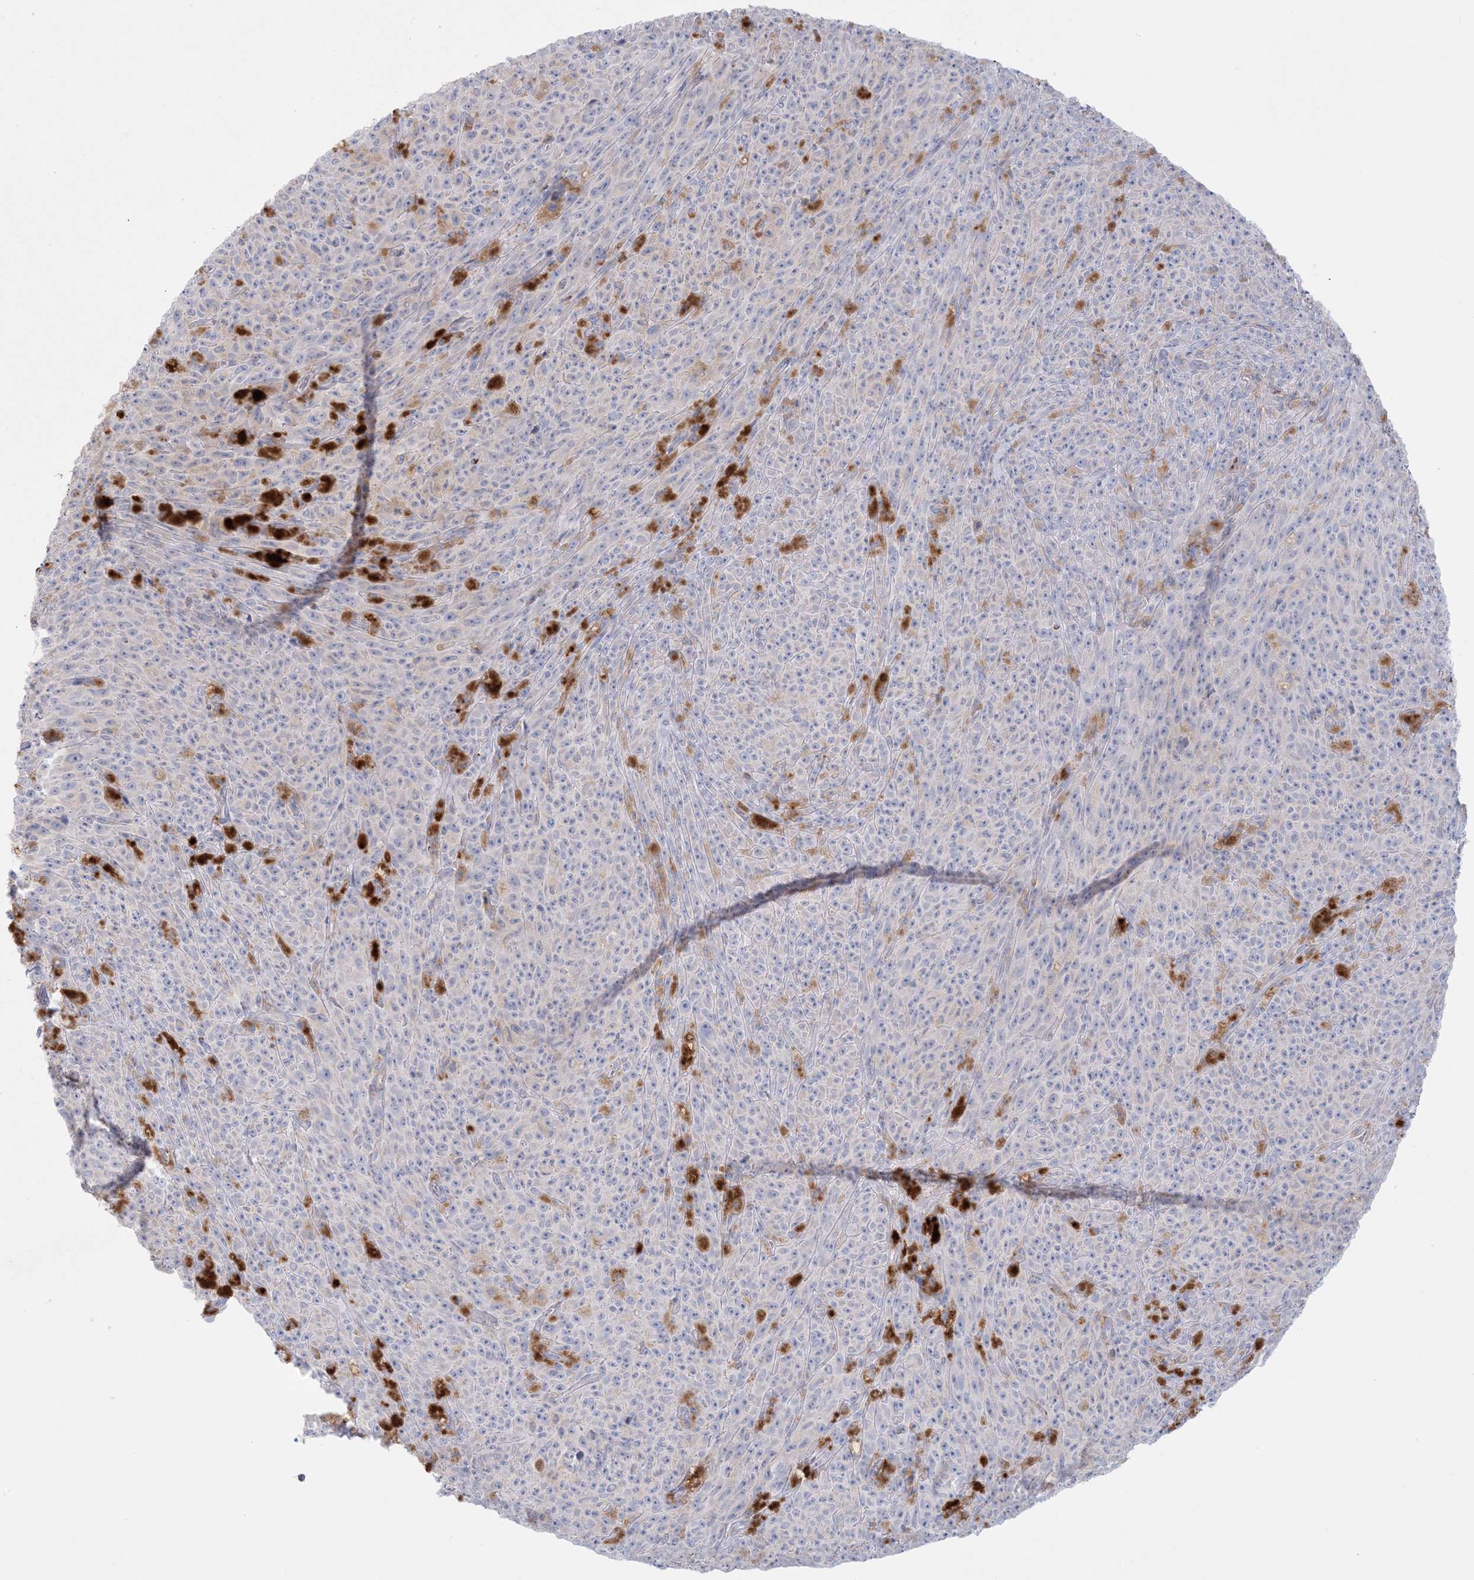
{"staining": {"intensity": "weak", "quantity": "<25%", "location": "cytoplasmic/membranous"}, "tissue": "melanoma", "cell_type": "Tumor cells", "image_type": "cancer", "snomed": [{"axis": "morphology", "description": "Malignant melanoma, NOS"}, {"axis": "topography", "description": "Skin"}], "caption": "This is a image of immunohistochemistry (IHC) staining of melanoma, which shows no positivity in tumor cells. The staining is performed using DAB brown chromogen with nuclei counter-stained in using hematoxylin.", "gene": "KCTD6", "patient": {"sex": "female", "age": 82}}